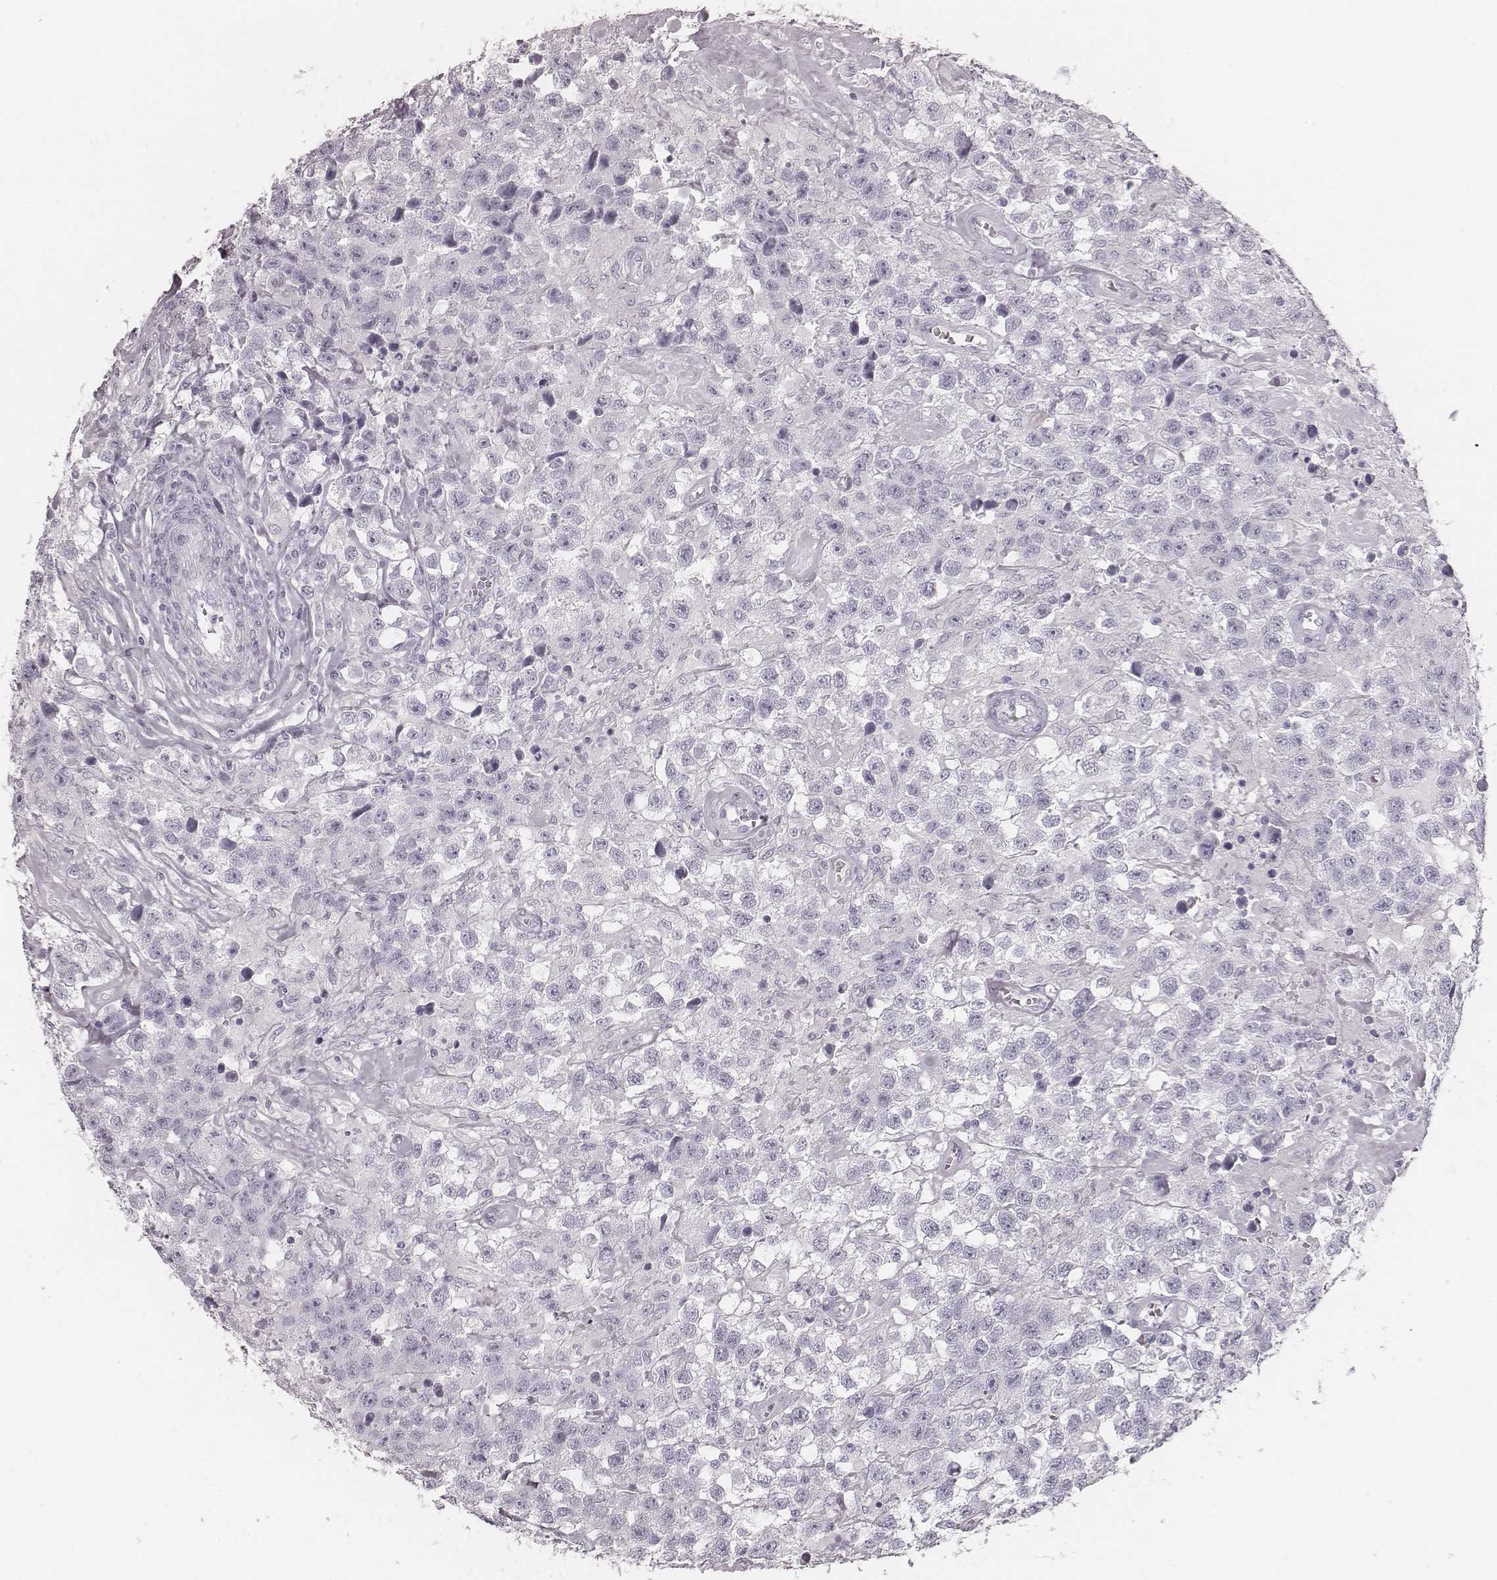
{"staining": {"intensity": "negative", "quantity": "none", "location": "none"}, "tissue": "testis cancer", "cell_type": "Tumor cells", "image_type": "cancer", "snomed": [{"axis": "morphology", "description": "Seminoma, NOS"}, {"axis": "topography", "description": "Testis"}], "caption": "Tumor cells are negative for protein expression in human testis cancer. (DAB immunohistochemistry (IHC), high magnification).", "gene": "KRT34", "patient": {"sex": "male", "age": 43}}